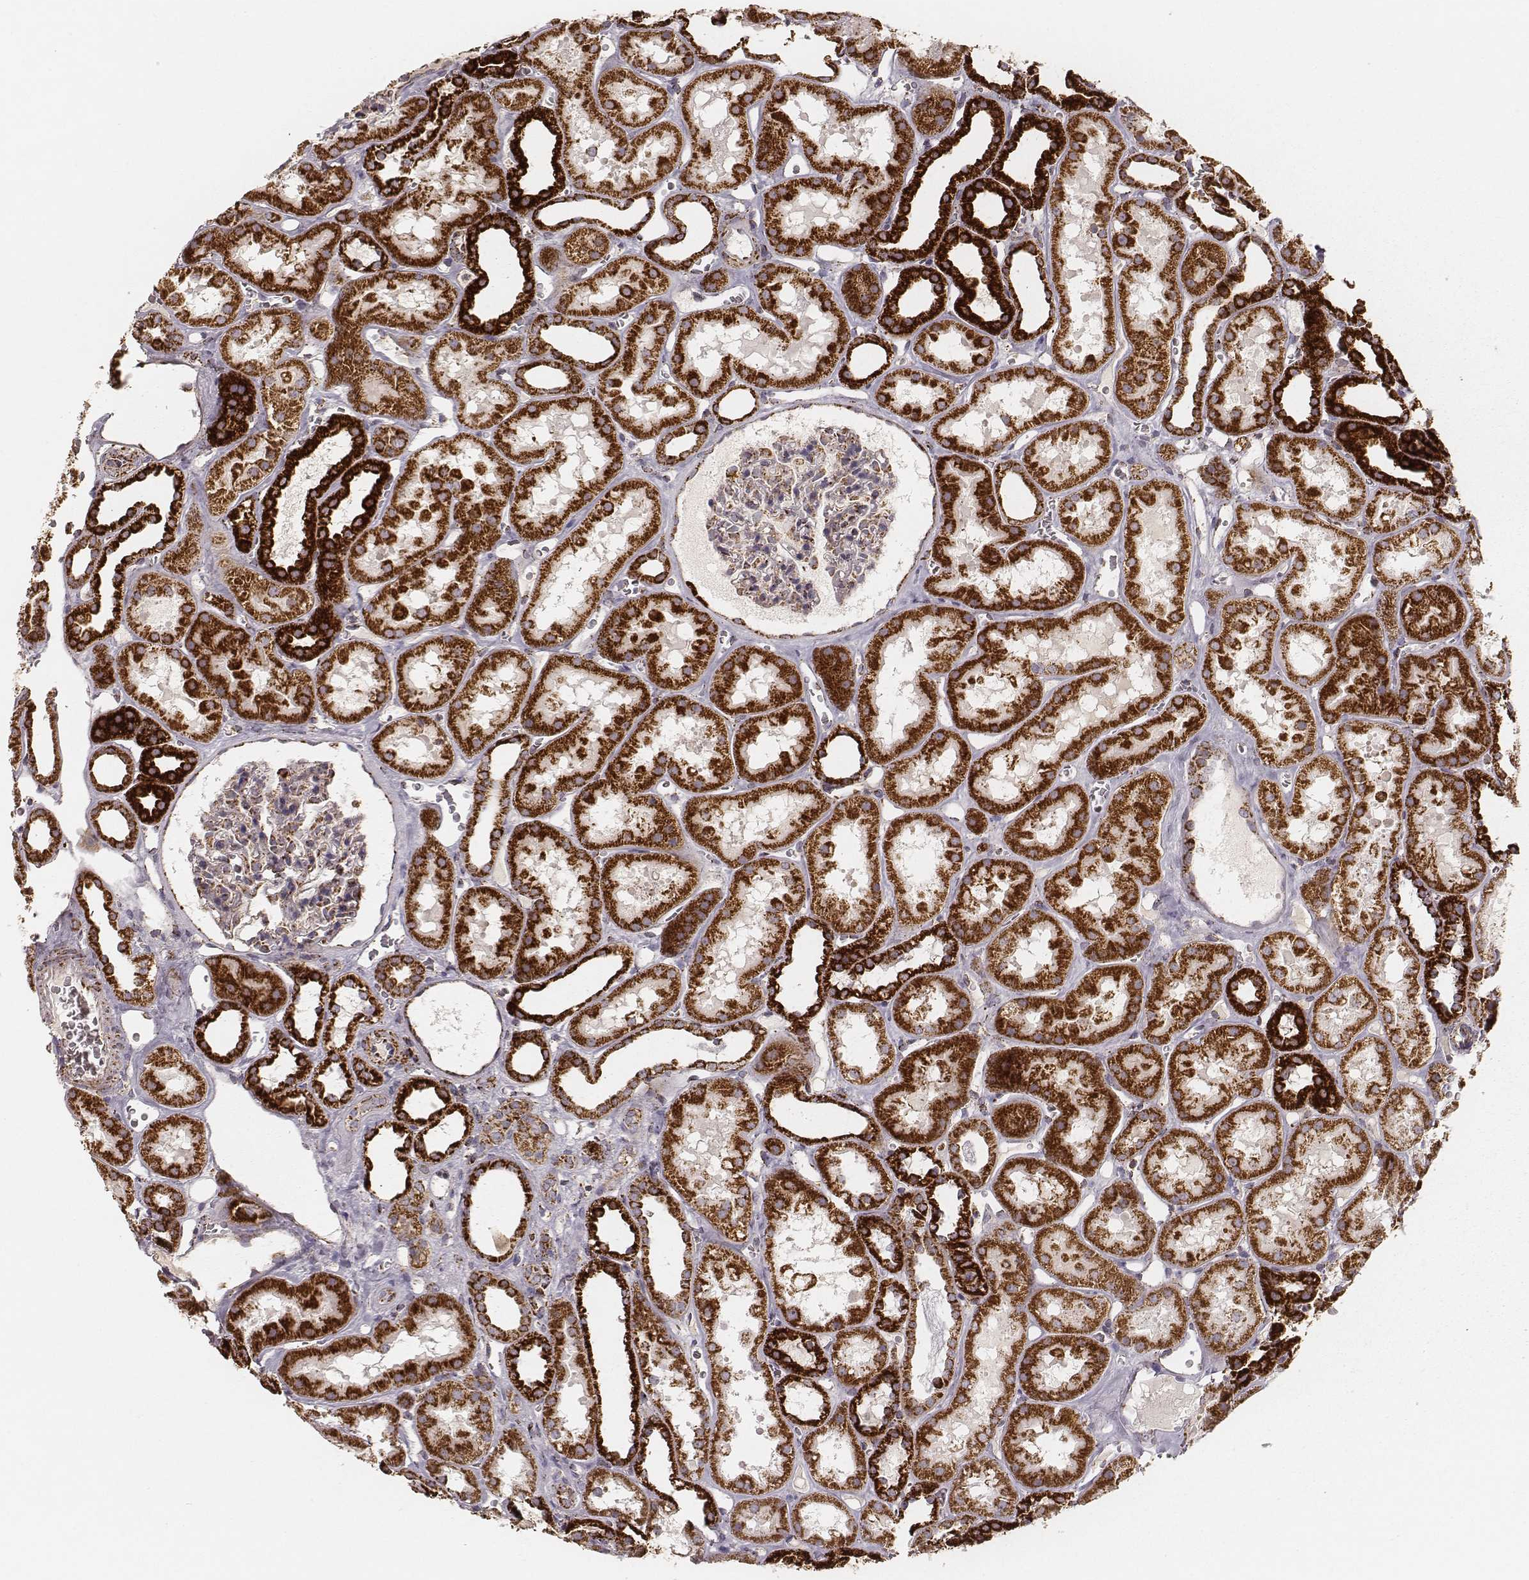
{"staining": {"intensity": "strong", "quantity": ">75%", "location": "cytoplasmic/membranous"}, "tissue": "kidney", "cell_type": "Cells in glomeruli", "image_type": "normal", "snomed": [{"axis": "morphology", "description": "Normal tissue, NOS"}, {"axis": "topography", "description": "Kidney"}], "caption": "Kidney stained with a brown dye reveals strong cytoplasmic/membranous positive positivity in approximately >75% of cells in glomeruli.", "gene": "CS", "patient": {"sex": "female", "age": 41}}